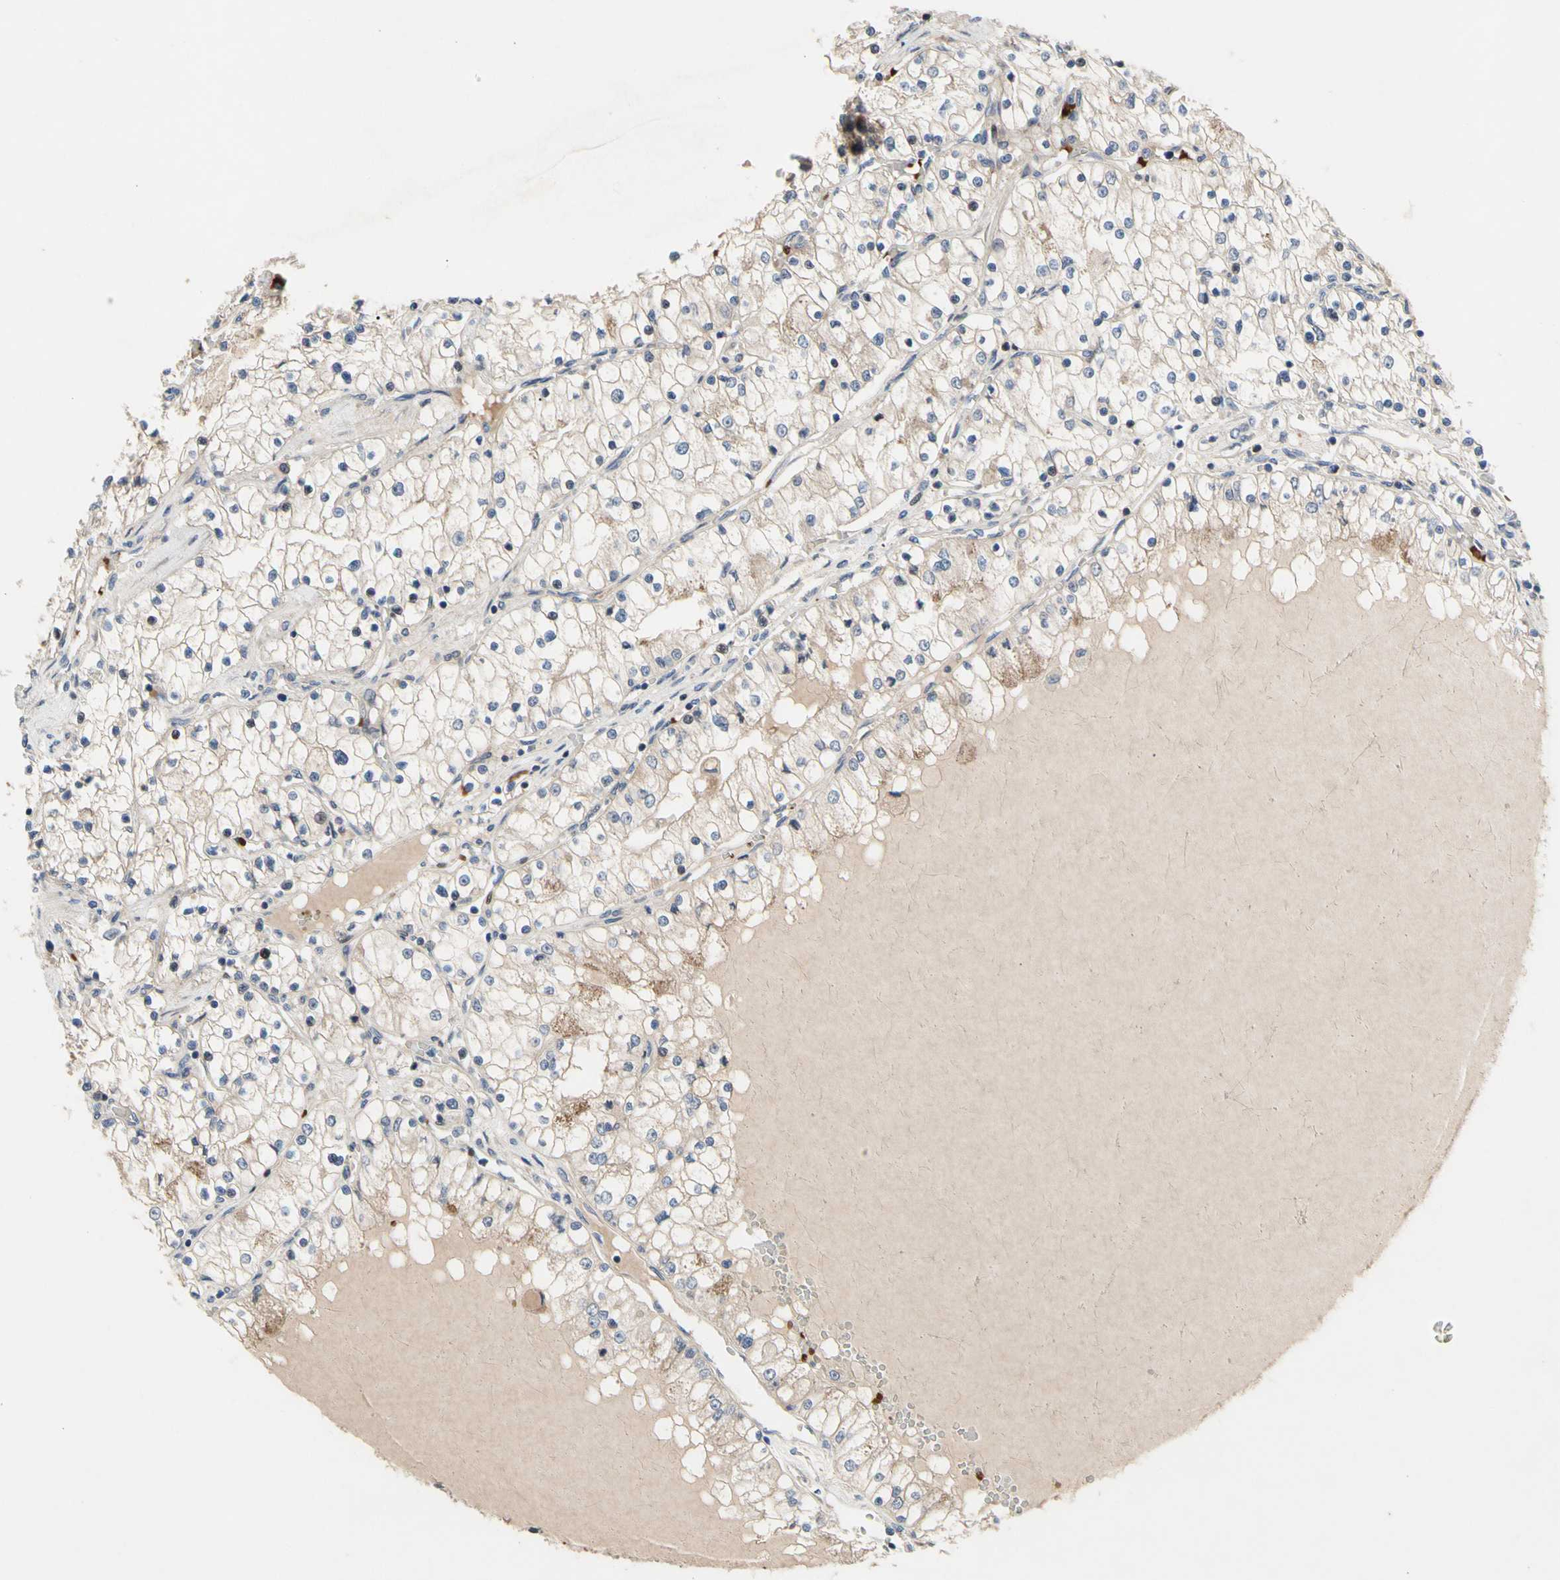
{"staining": {"intensity": "moderate", "quantity": "<25%", "location": "cytoplasmic/membranous"}, "tissue": "renal cancer", "cell_type": "Tumor cells", "image_type": "cancer", "snomed": [{"axis": "morphology", "description": "Adenocarcinoma, NOS"}, {"axis": "topography", "description": "Kidney"}], "caption": "An IHC photomicrograph of tumor tissue is shown. Protein staining in brown shows moderate cytoplasmic/membranous positivity in renal cancer (adenocarcinoma) within tumor cells. (brown staining indicates protein expression, while blue staining denotes nuclei).", "gene": "HMGCR", "patient": {"sex": "male", "age": 68}}